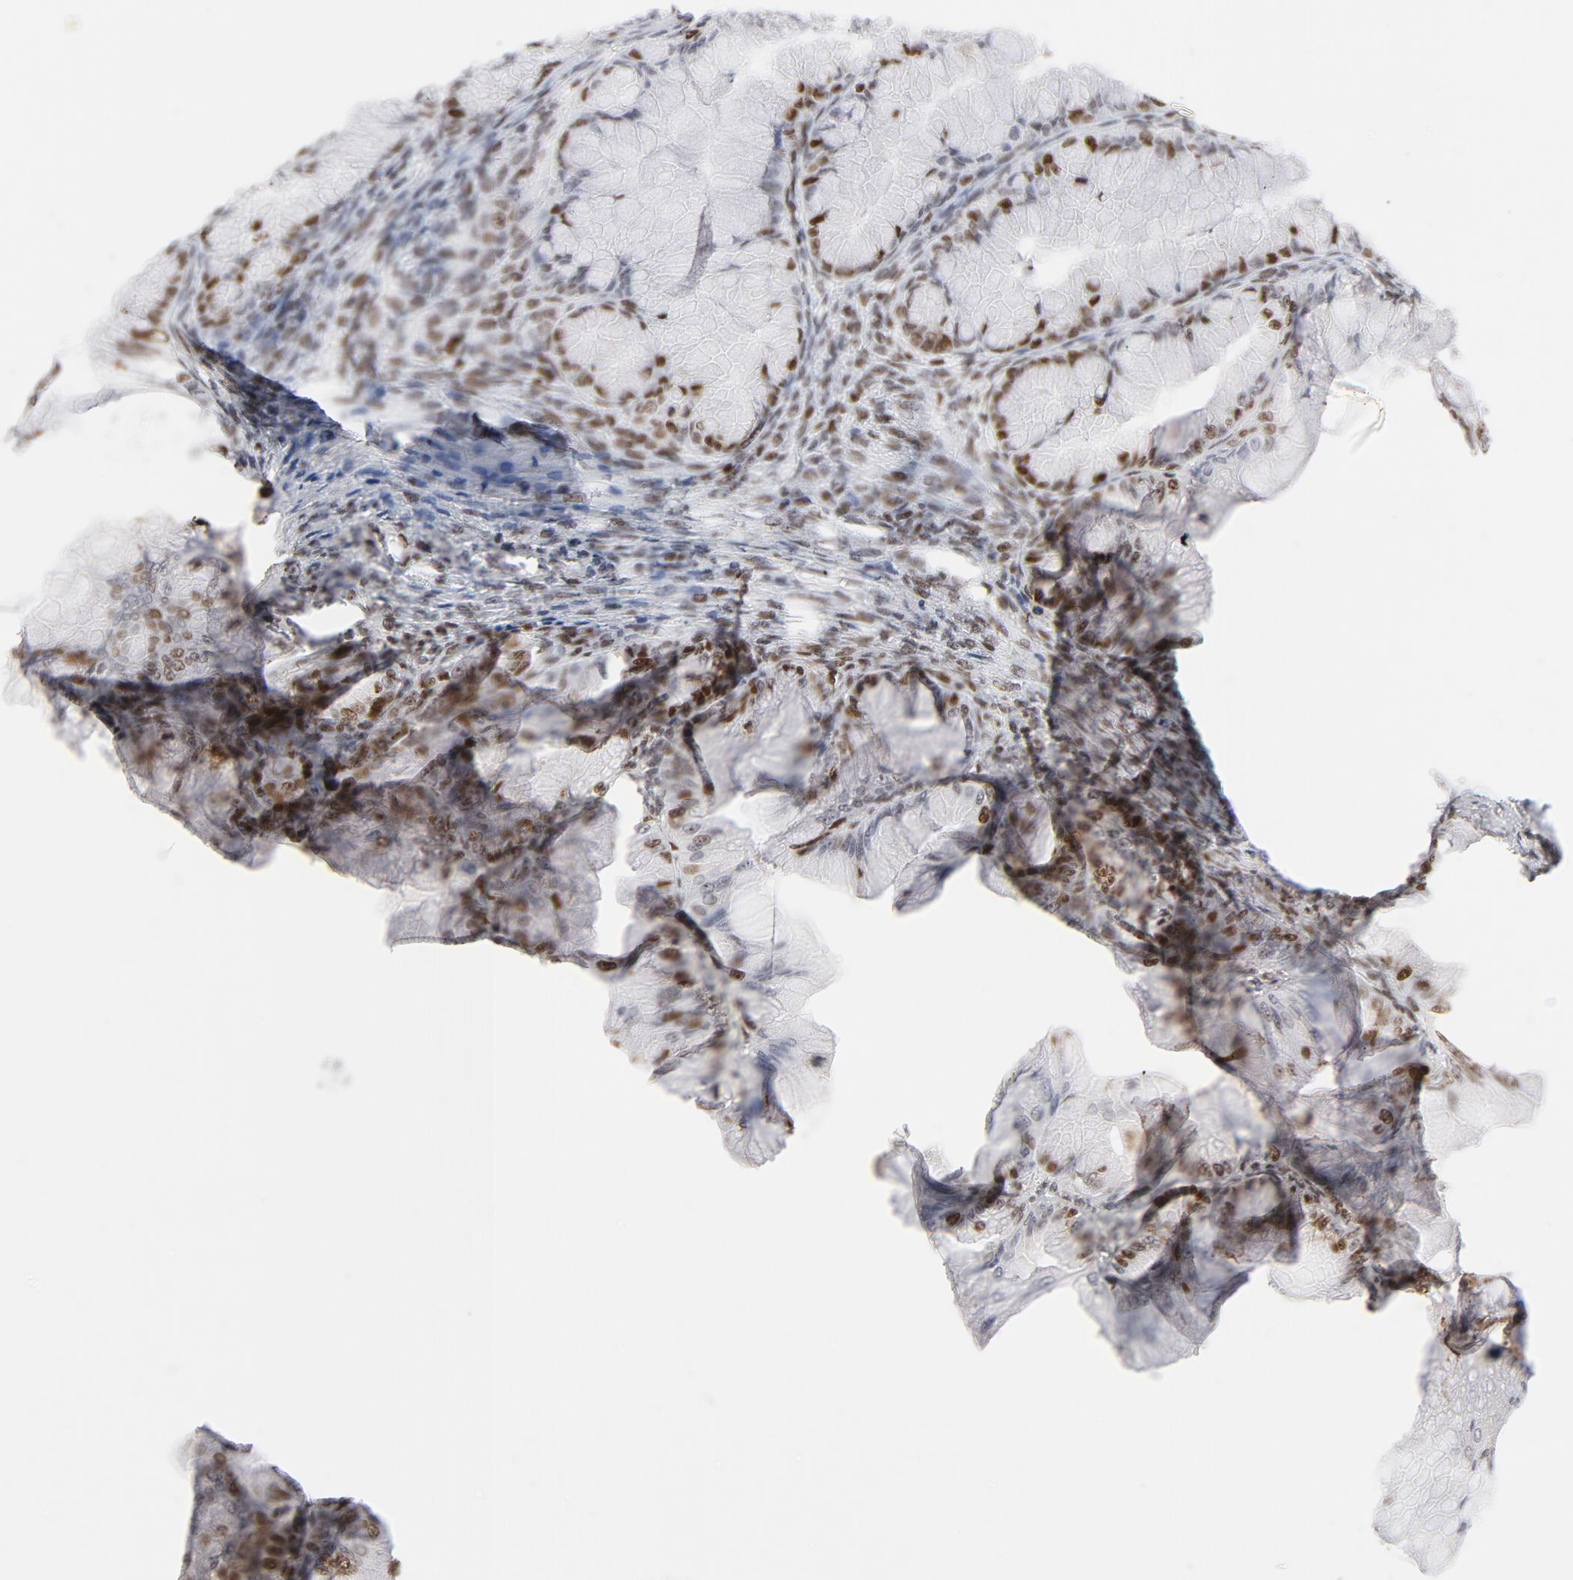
{"staining": {"intensity": "moderate", "quantity": "25%-75%", "location": "nuclear"}, "tissue": "ovarian cancer", "cell_type": "Tumor cells", "image_type": "cancer", "snomed": [{"axis": "morphology", "description": "Cystadenocarcinoma, mucinous, NOS"}, {"axis": "topography", "description": "Ovary"}], "caption": "This micrograph exhibits mucinous cystadenocarcinoma (ovarian) stained with immunohistochemistry to label a protein in brown. The nuclear of tumor cells show moderate positivity for the protein. Nuclei are counter-stained blue.", "gene": "RFC4", "patient": {"sex": "female", "age": 63}}